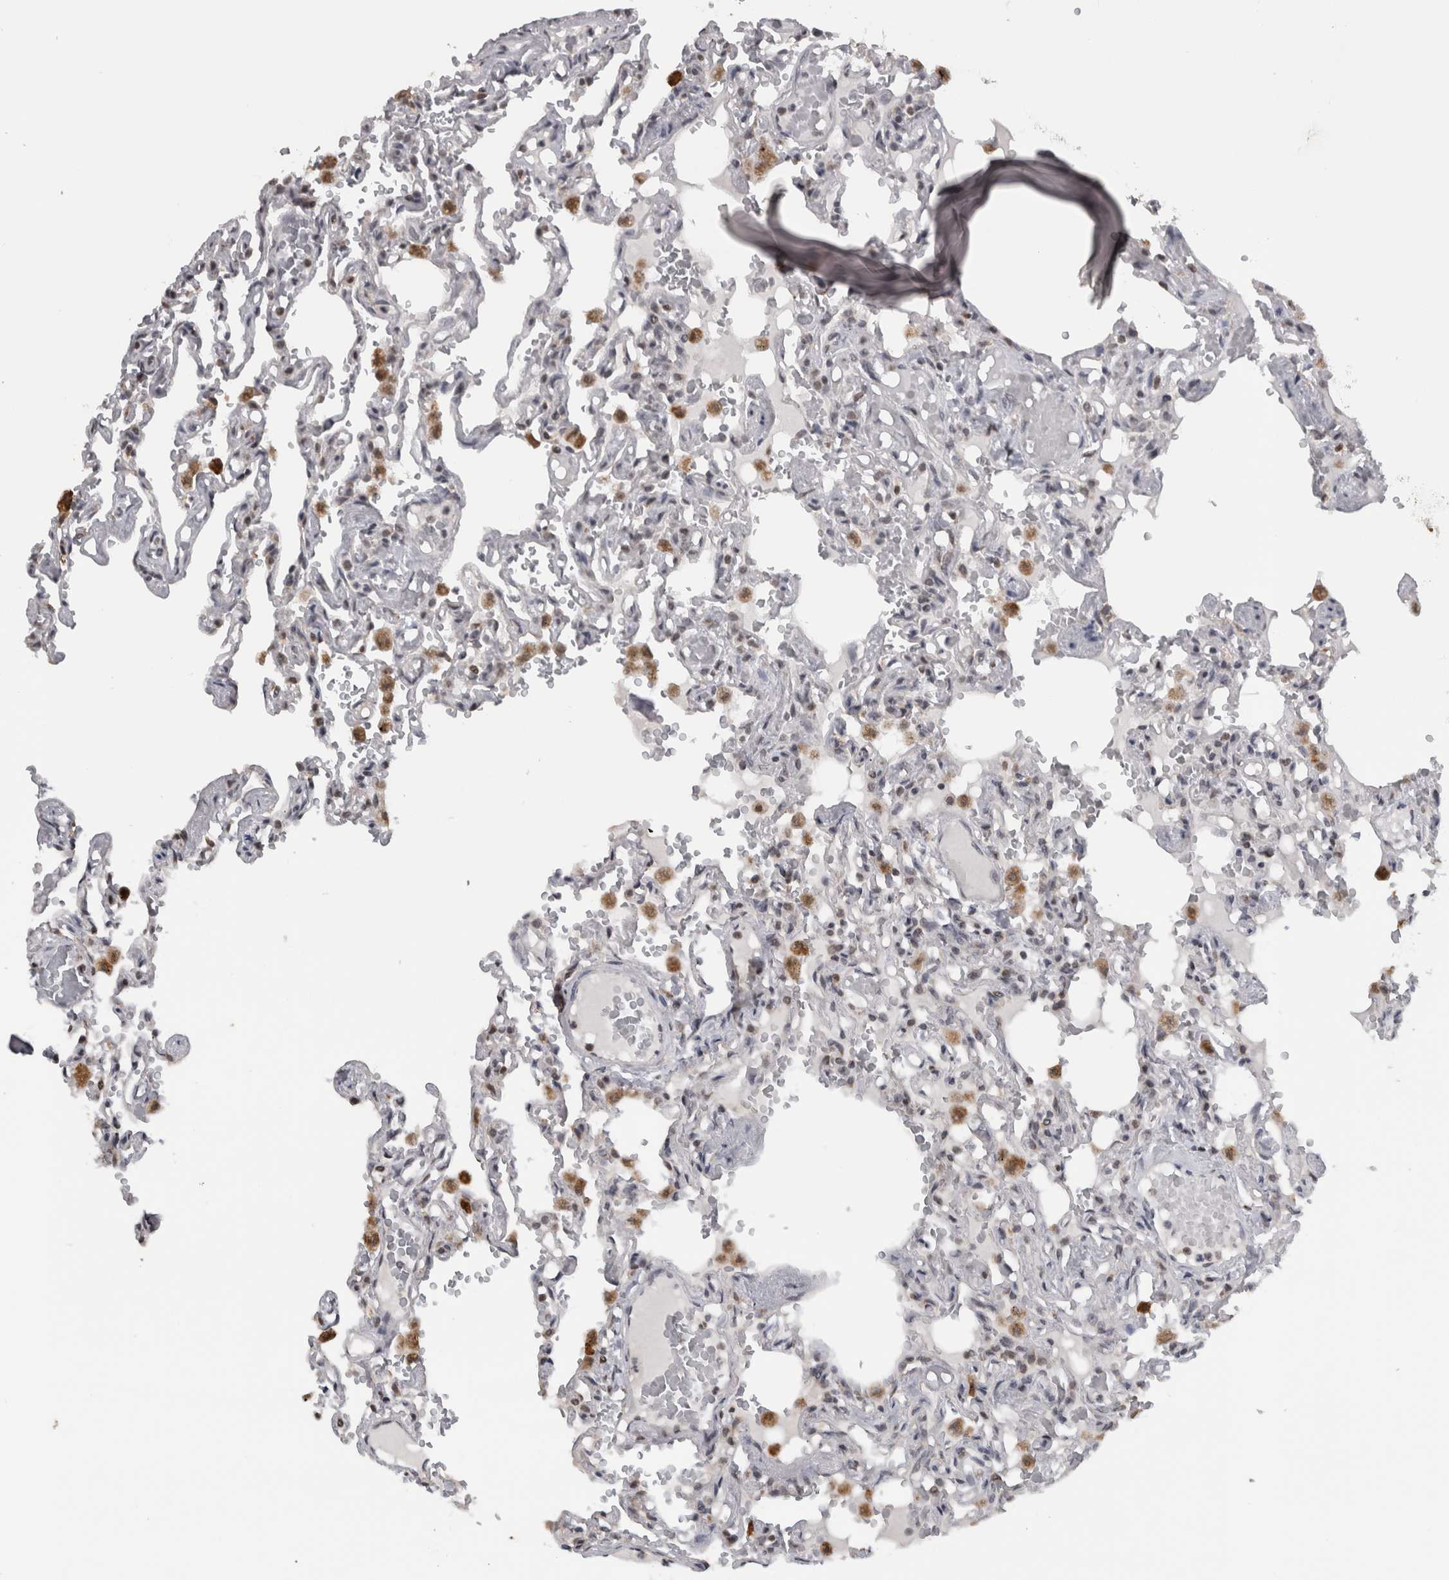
{"staining": {"intensity": "weak", "quantity": "<25%", "location": "cytoplasmic/membranous"}, "tissue": "lung", "cell_type": "Alveolar cells", "image_type": "normal", "snomed": [{"axis": "morphology", "description": "Normal tissue, NOS"}, {"axis": "topography", "description": "Lung"}], "caption": "The image demonstrates no staining of alveolar cells in benign lung. Nuclei are stained in blue.", "gene": "OR2K2", "patient": {"sex": "male", "age": 21}}